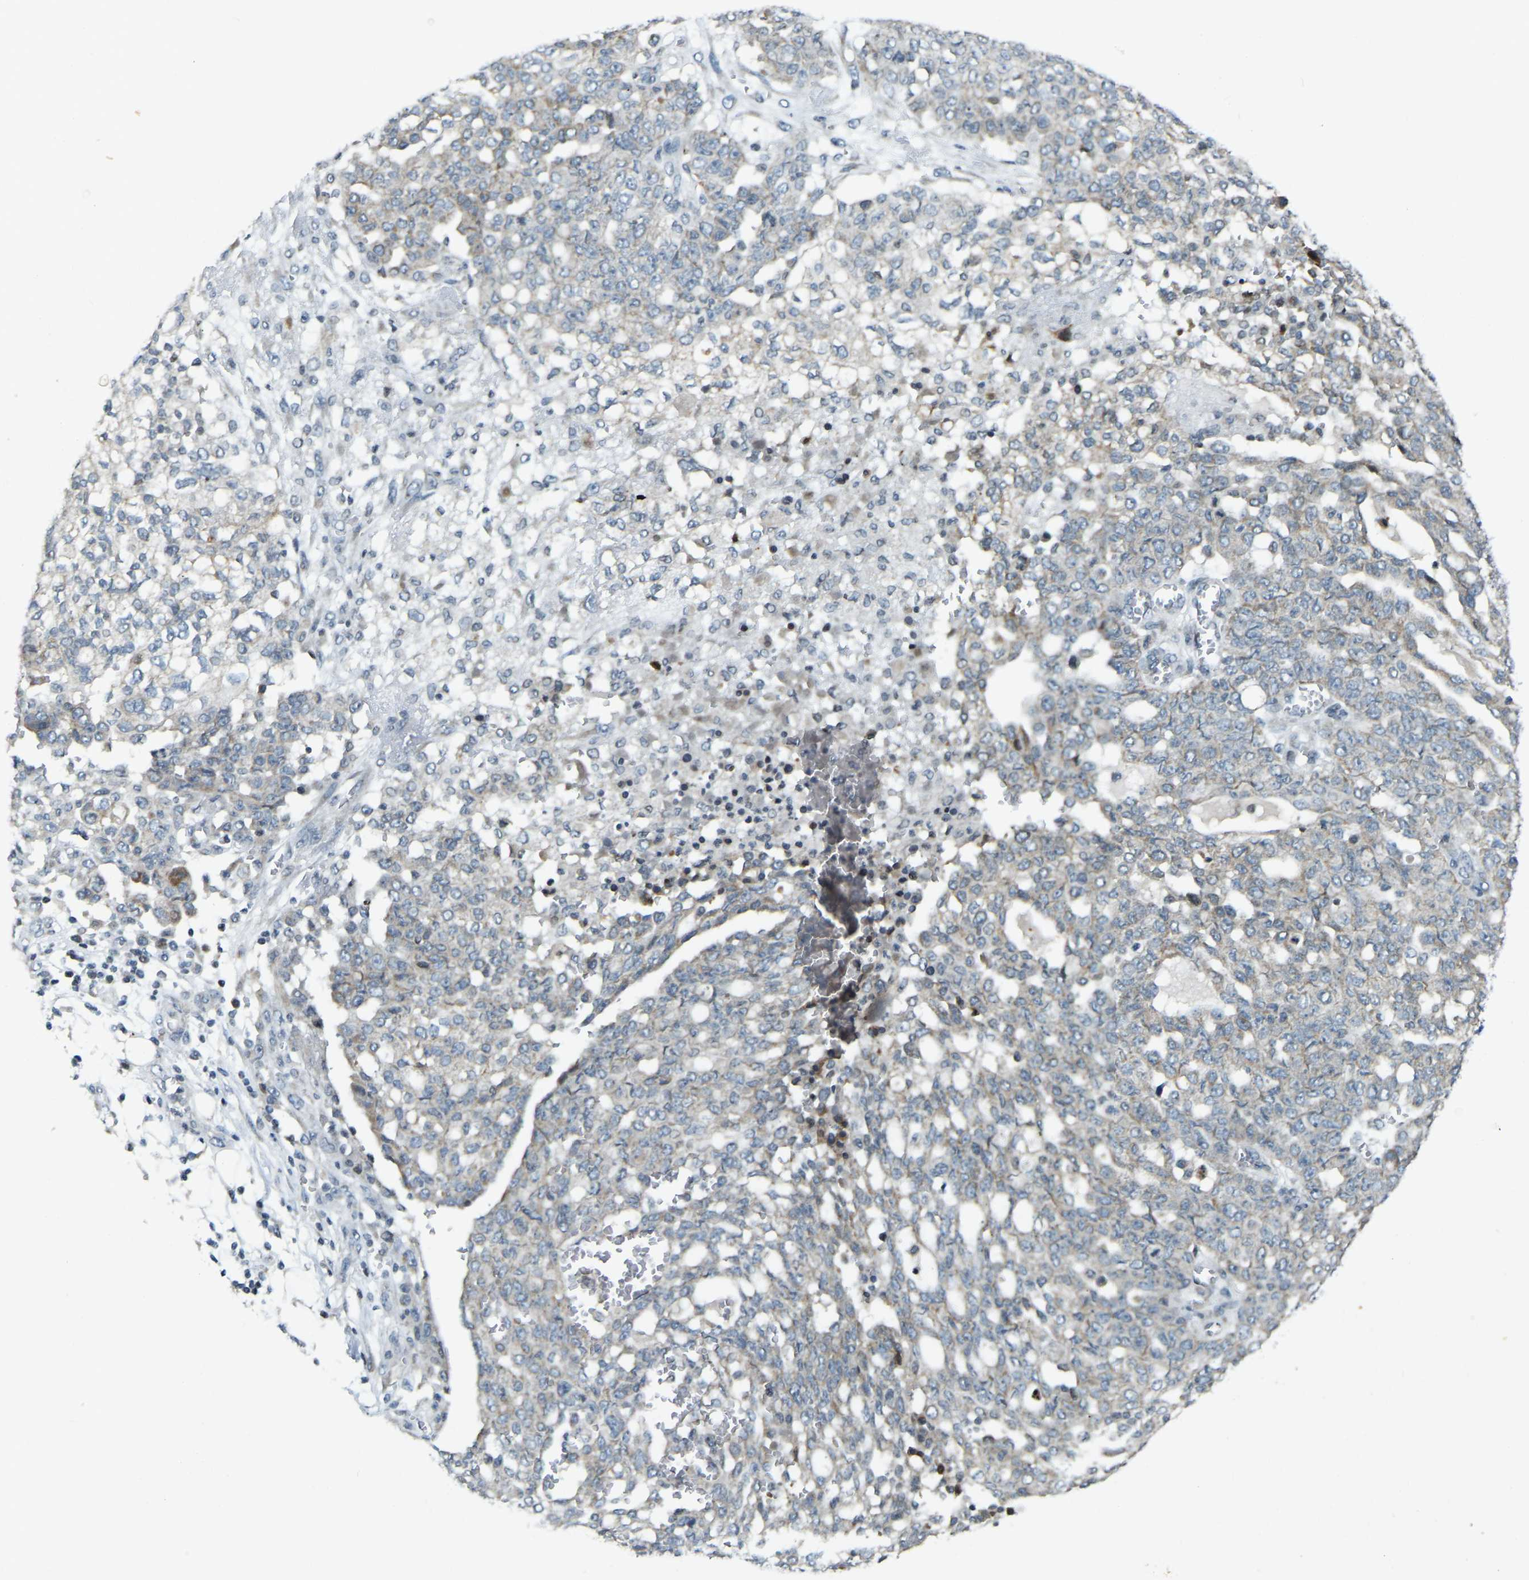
{"staining": {"intensity": "weak", "quantity": "<25%", "location": "cytoplasmic/membranous"}, "tissue": "ovarian cancer", "cell_type": "Tumor cells", "image_type": "cancer", "snomed": [{"axis": "morphology", "description": "Cystadenocarcinoma, serous, NOS"}, {"axis": "topography", "description": "Soft tissue"}, {"axis": "topography", "description": "Ovary"}], "caption": "An immunohistochemistry photomicrograph of ovarian cancer is shown. There is no staining in tumor cells of ovarian cancer.", "gene": "PARL", "patient": {"sex": "female", "age": 57}}